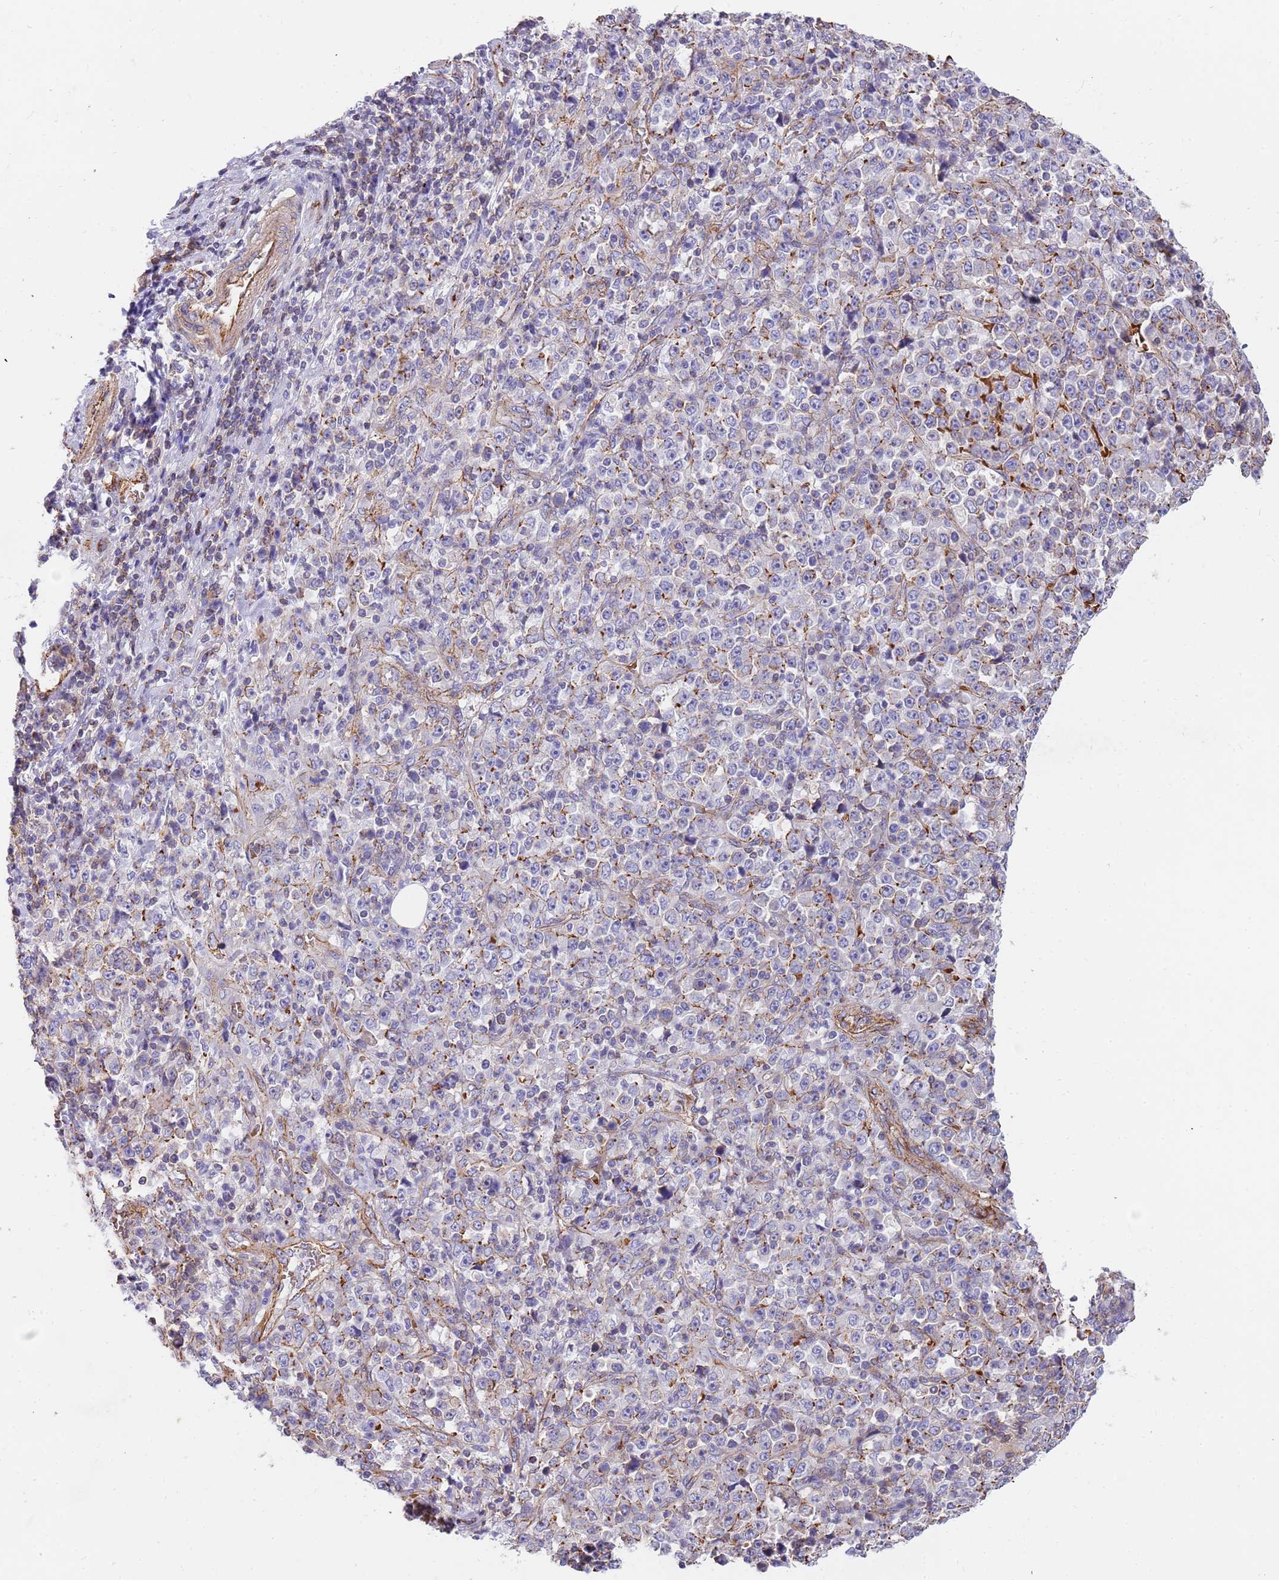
{"staining": {"intensity": "negative", "quantity": "none", "location": "none"}, "tissue": "stomach cancer", "cell_type": "Tumor cells", "image_type": "cancer", "snomed": [{"axis": "morphology", "description": "Normal tissue, NOS"}, {"axis": "morphology", "description": "Adenocarcinoma, NOS"}, {"axis": "topography", "description": "Stomach, upper"}, {"axis": "topography", "description": "Stomach"}], "caption": "Protein analysis of stomach adenocarcinoma exhibits no significant positivity in tumor cells.", "gene": "GFRAL", "patient": {"sex": "male", "age": 59}}